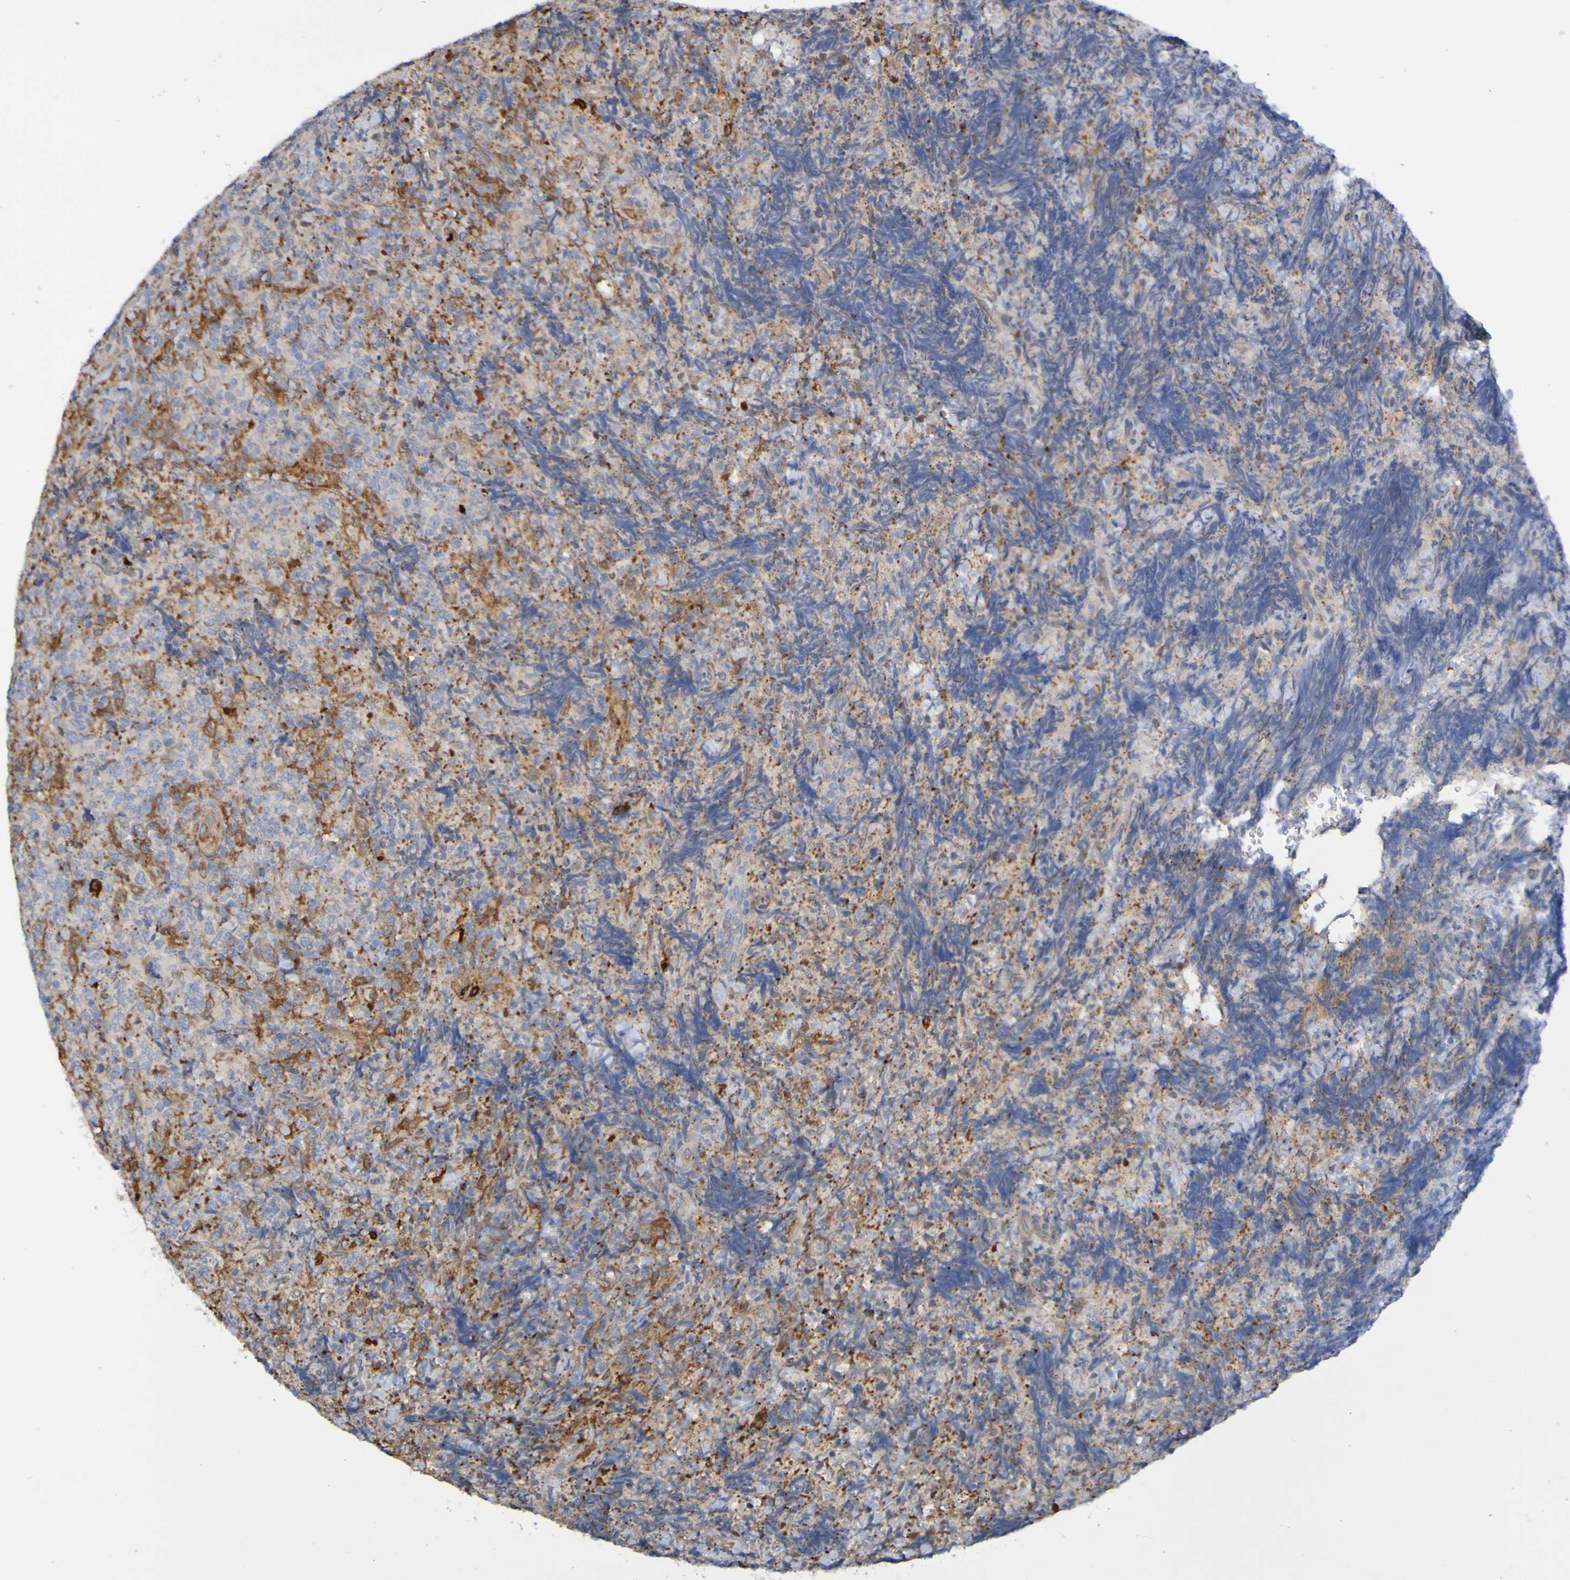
{"staining": {"intensity": "moderate", "quantity": "<25%", "location": "cytoplasmic/membranous"}, "tissue": "lymphoma", "cell_type": "Tumor cells", "image_type": "cancer", "snomed": [{"axis": "morphology", "description": "Malignant lymphoma, non-Hodgkin's type, High grade"}, {"axis": "topography", "description": "Tonsil"}], "caption": "IHC of human malignant lymphoma, non-Hodgkin's type (high-grade) displays low levels of moderate cytoplasmic/membranous positivity in approximately <25% of tumor cells. (DAB IHC, brown staining for protein, blue staining for nuclei).", "gene": "SCRG1", "patient": {"sex": "female", "age": 36}}